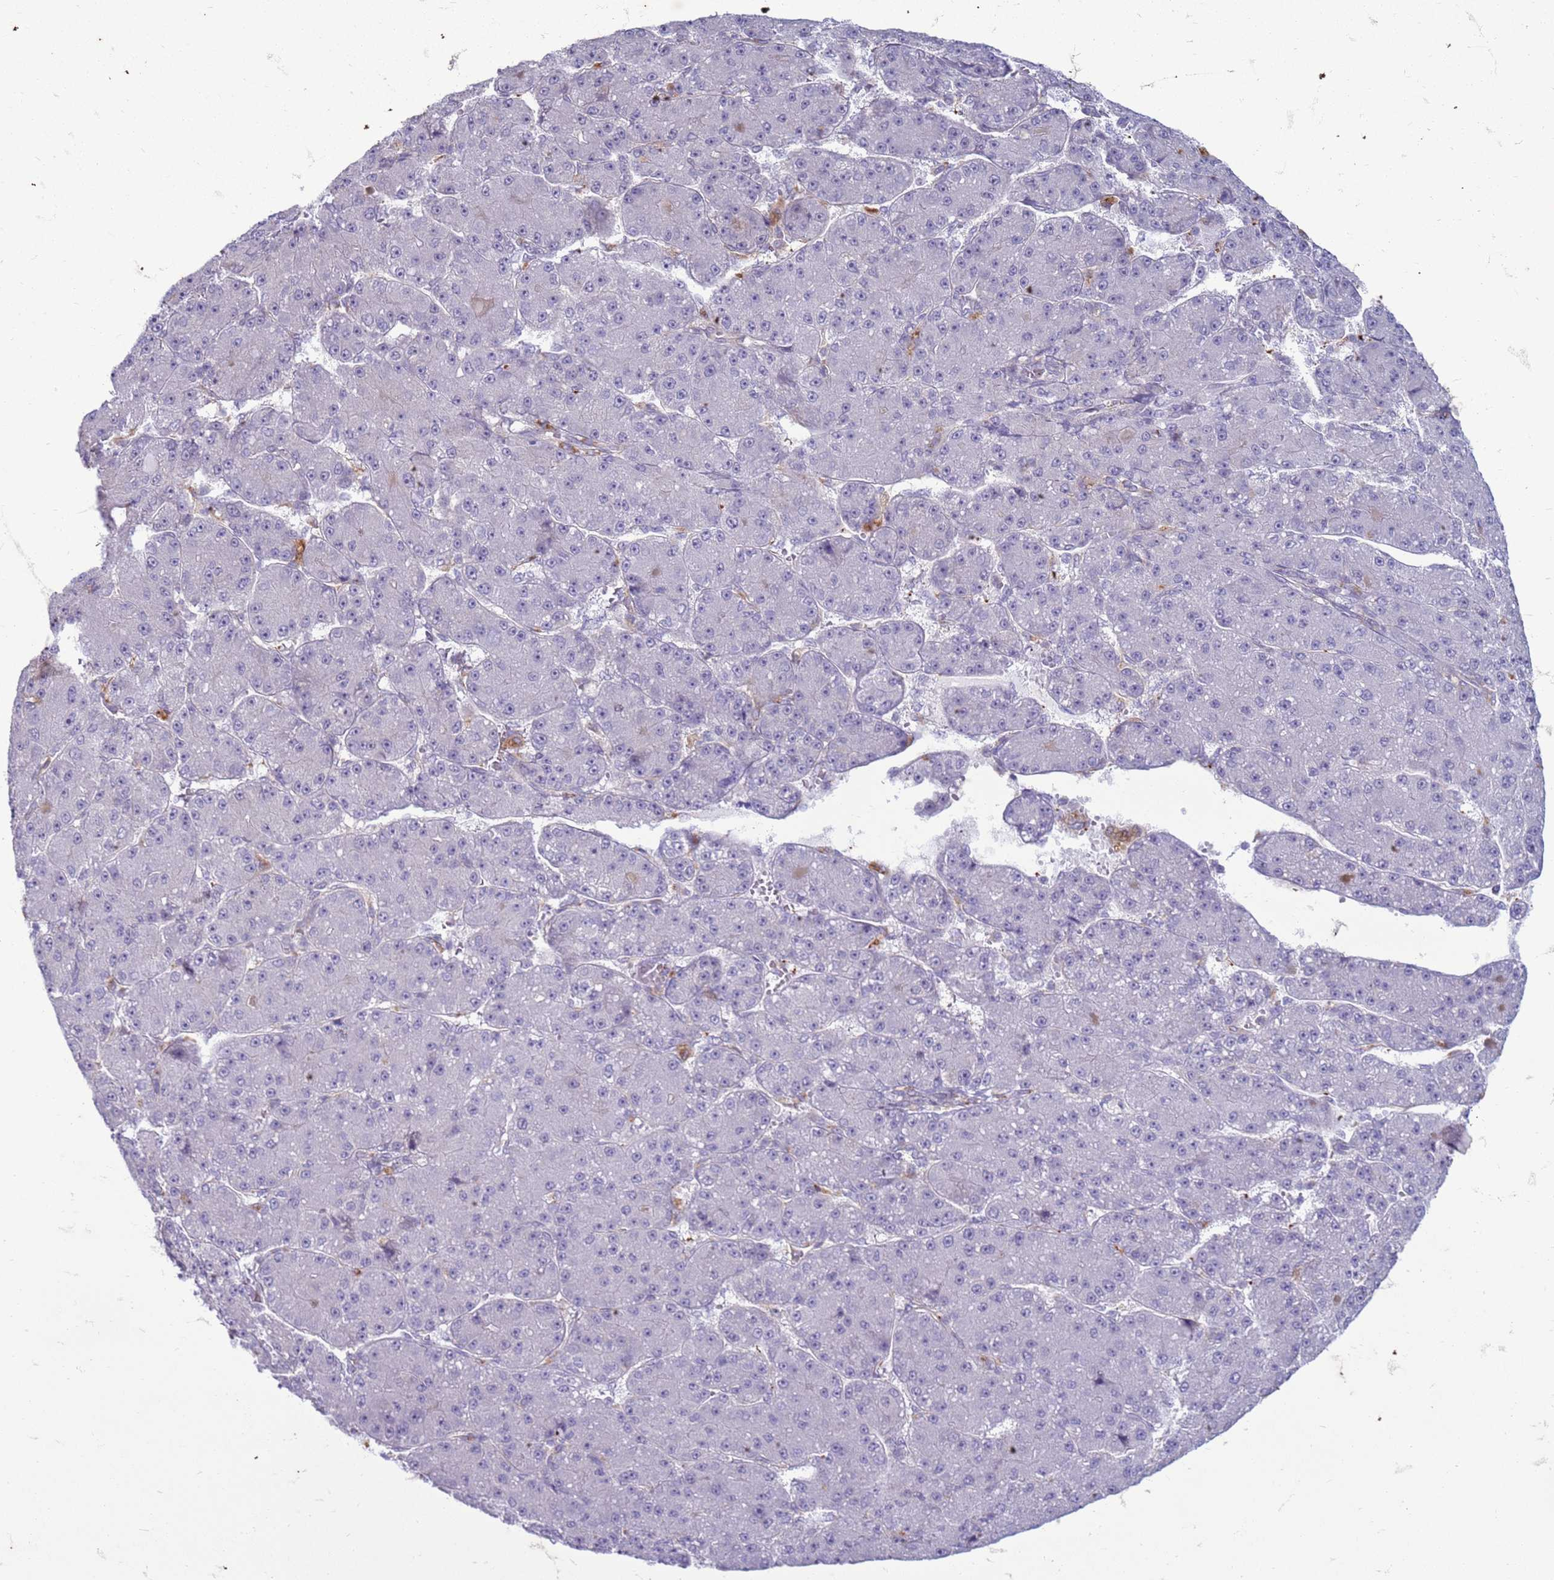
{"staining": {"intensity": "negative", "quantity": "none", "location": "none"}, "tissue": "liver cancer", "cell_type": "Tumor cells", "image_type": "cancer", "snomed": [{"axis": "morphology", "description": "Carcinoma, Hepatocellular, NOS"}, {"axis": "topography", "description": "Liver"}], "caption": "Tumor cells show no significant protein staining in hepatocellular carcinoma (liver).", "gene": "SLC15A3", "patient": {"sex": "male", "age": 67}}